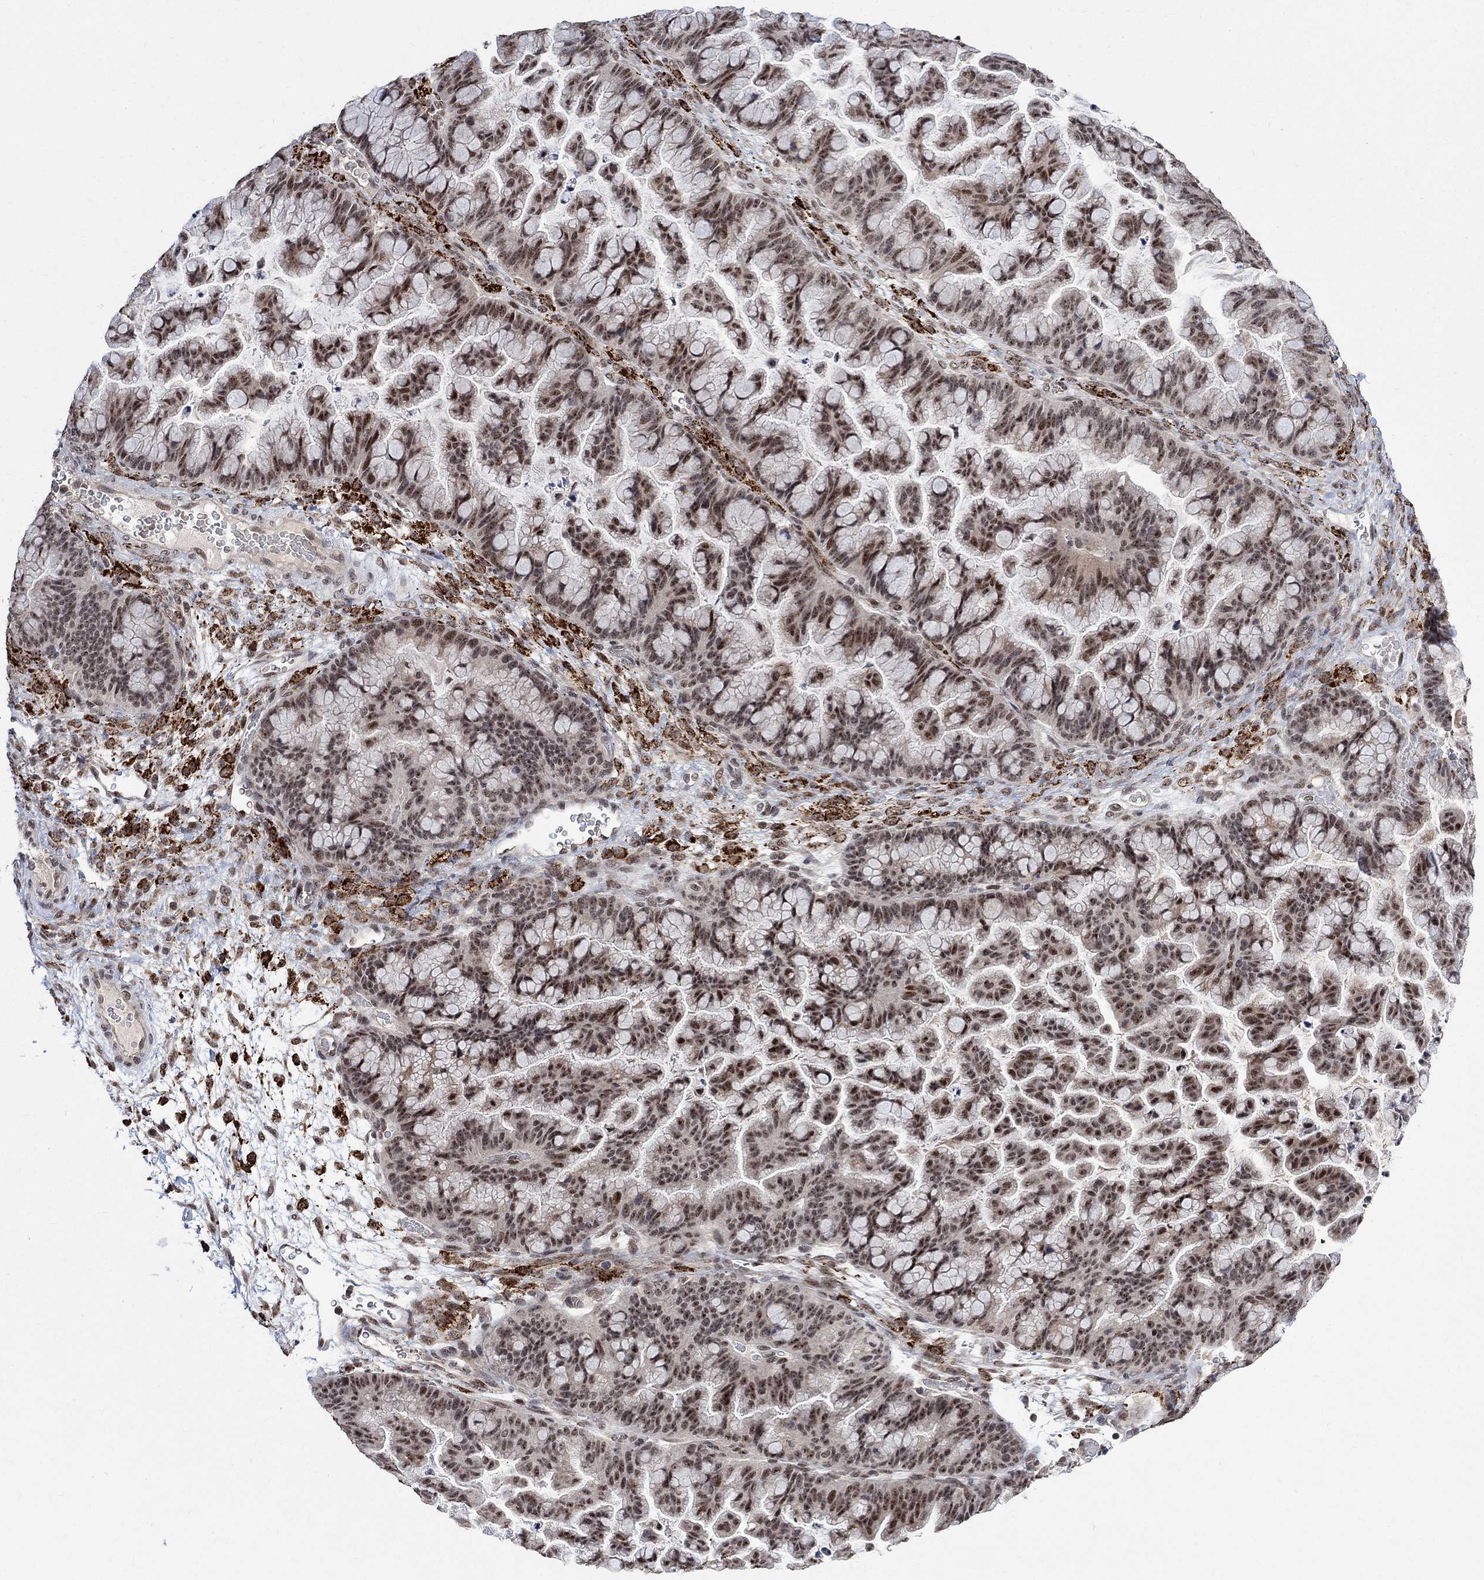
{"staining": {"intensity": "strong", "quantity": "<25%", "location": "nuclear"}, "tissue": "ovarian cancer", "cell_type": "Tumor cells", "image_type": "cancer", "snomed": [{"axis": "morphology", "description": "Cystadenocarcinoma, mucinous, NOS"}, {"axis": "topography", "description": "Ovary"}], "caption": "Immunohistochemistry of ovarian mucinous cystadenocarcinoma exhibits medium levels of strong nuclear positivity in about <25% of tumor cells. (Brightfield microscopy of DAB IHC at high magnification).", "gene": "E4F1", "patient": {"sex": "female", "age": 67}}